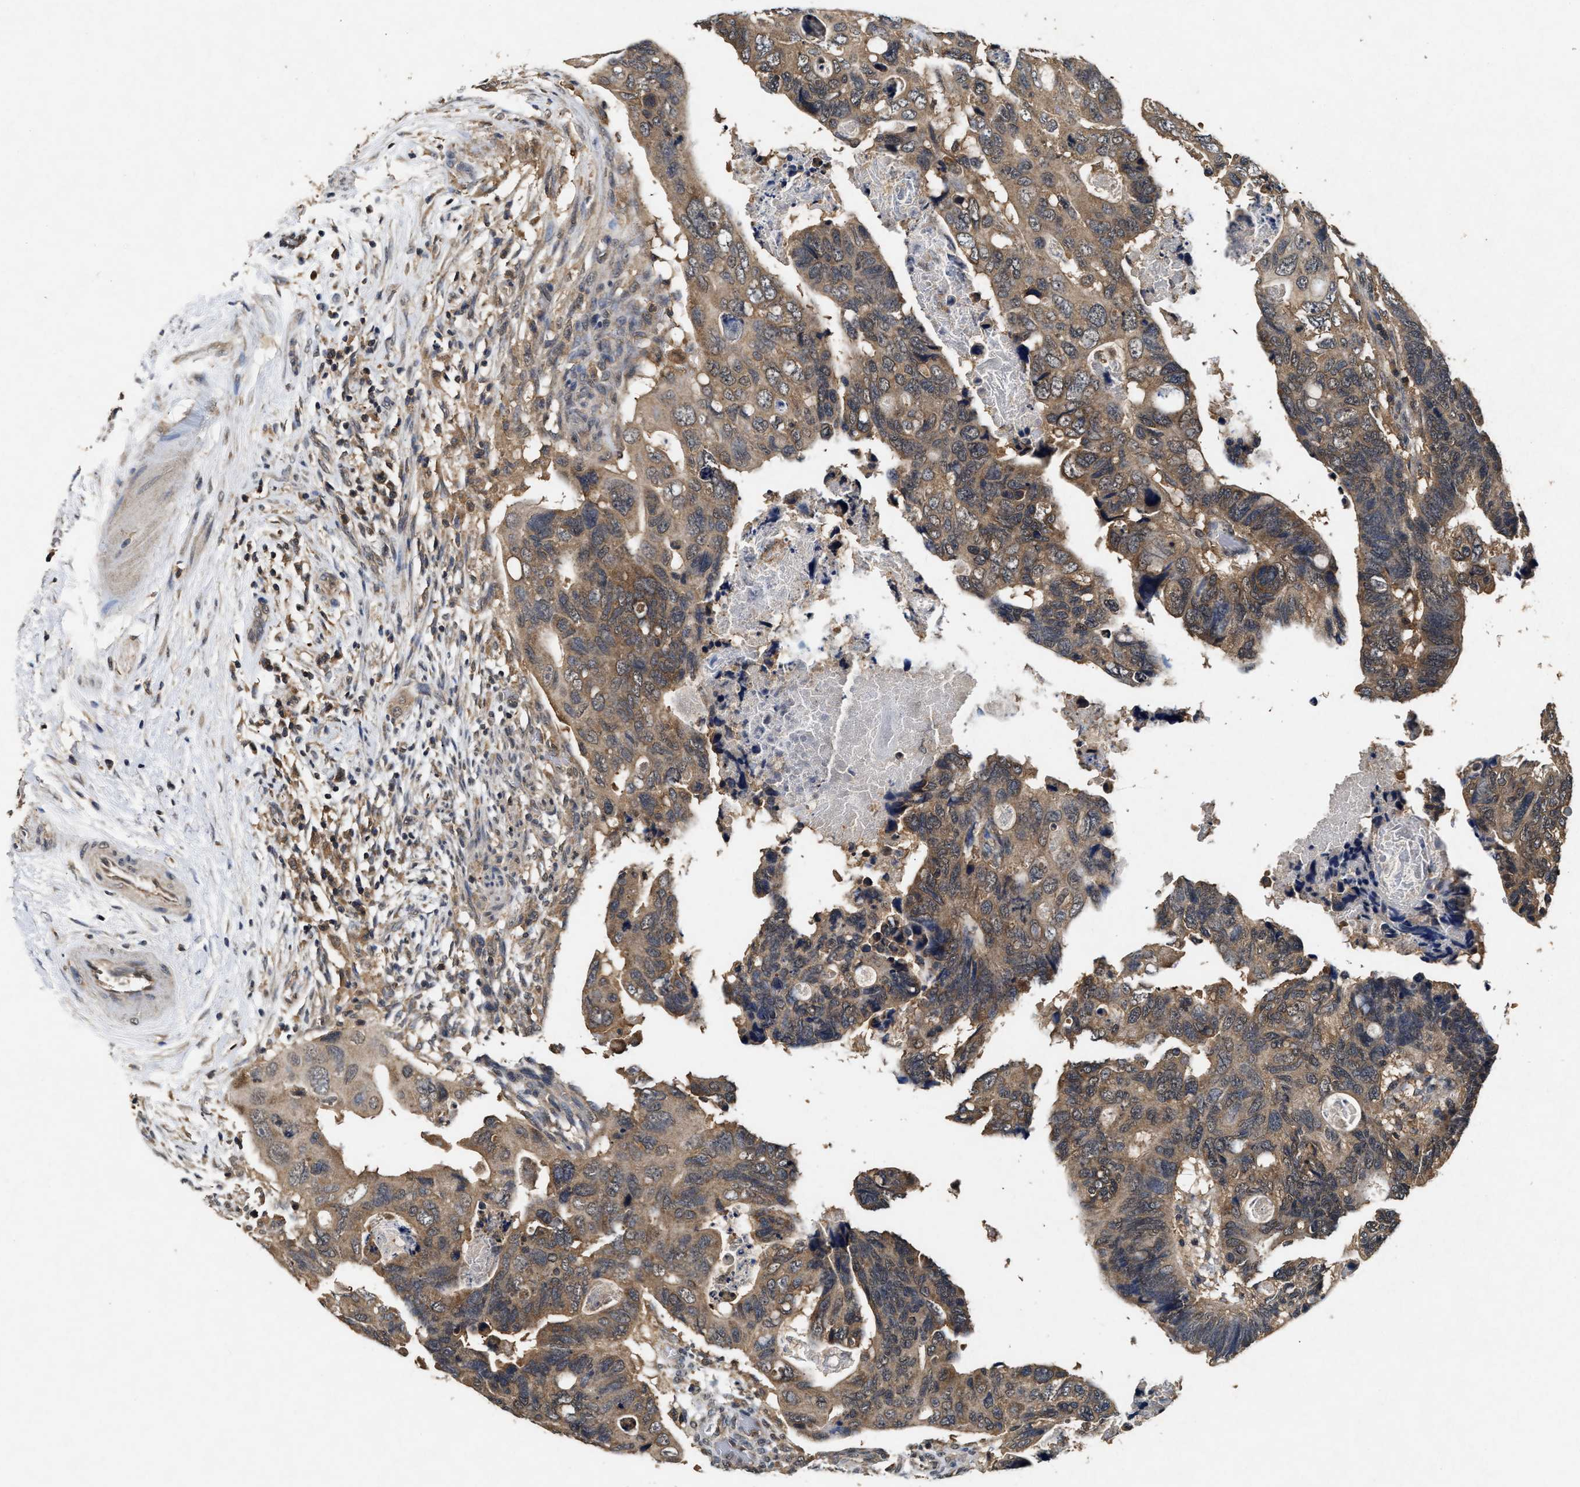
{"staining": {"intensity": "moderate", "quantity": ">75%", "location": "cytoplasmic/membranous"}, "tissue": "colorectal cancer", "cell_type": "Tumor cells", "image_type": "cancer", "snomed": [{"axis": "morphology", "description": "Adenocarcinoma, NOS"}, {"axis": "topography", "description": "Rectum"}], "caption": "Immunohistochemistry (IHC) histopathology image of neoplastic tissue: human adenocarcinoma (colorectal) stained using IHC exhibits medium levels of moderate protein expression localized specifically in the cytoplasmic/membranous of tumor cells, appearing as a cytoplasmic/membranous brown color.", "gene": "PDAP1", "patient": {"sex": "male", "age": 53}}